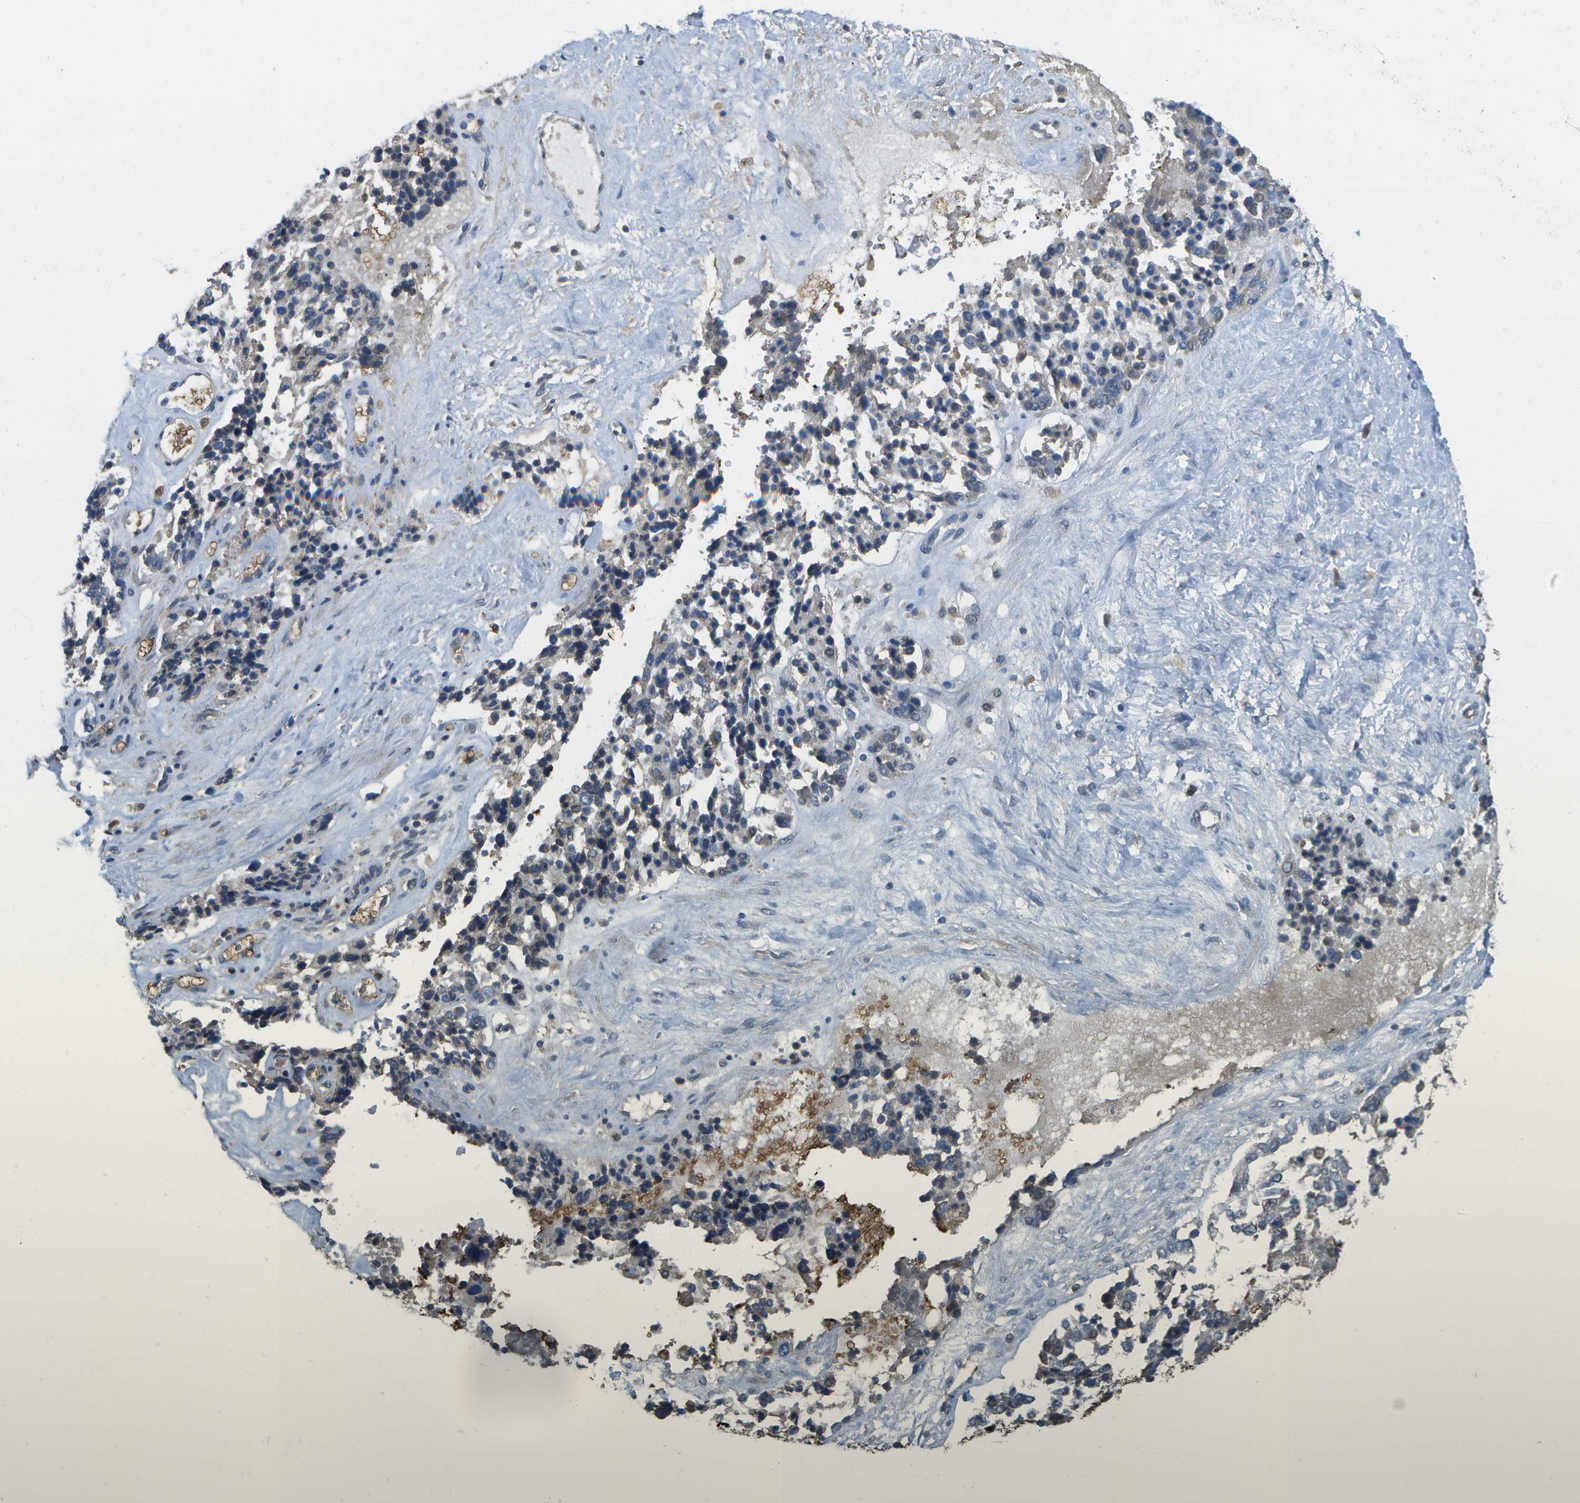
{"staining": {"intensity": "negative", "quantity": "none", "location": "none"}, "tissue": "ovarian cancer", "cell_type": "Tumor cells", "image_type": "cancer", "snomed": [{"axis": "morphology", "description": "Cystadenocarcinoma, serous, NOS"}, {"axis": "topography", "description": "Ovary"}], "caption": "High magnification brightfield microscopy of ovarian serous cystadenocarcinoma stained with DAB (brown) and counterstained with hematoxylin (blue): tumor cells show no significant staining.", "gene": "CACHD1", "patient": {"sex": "female", "age": 44}}